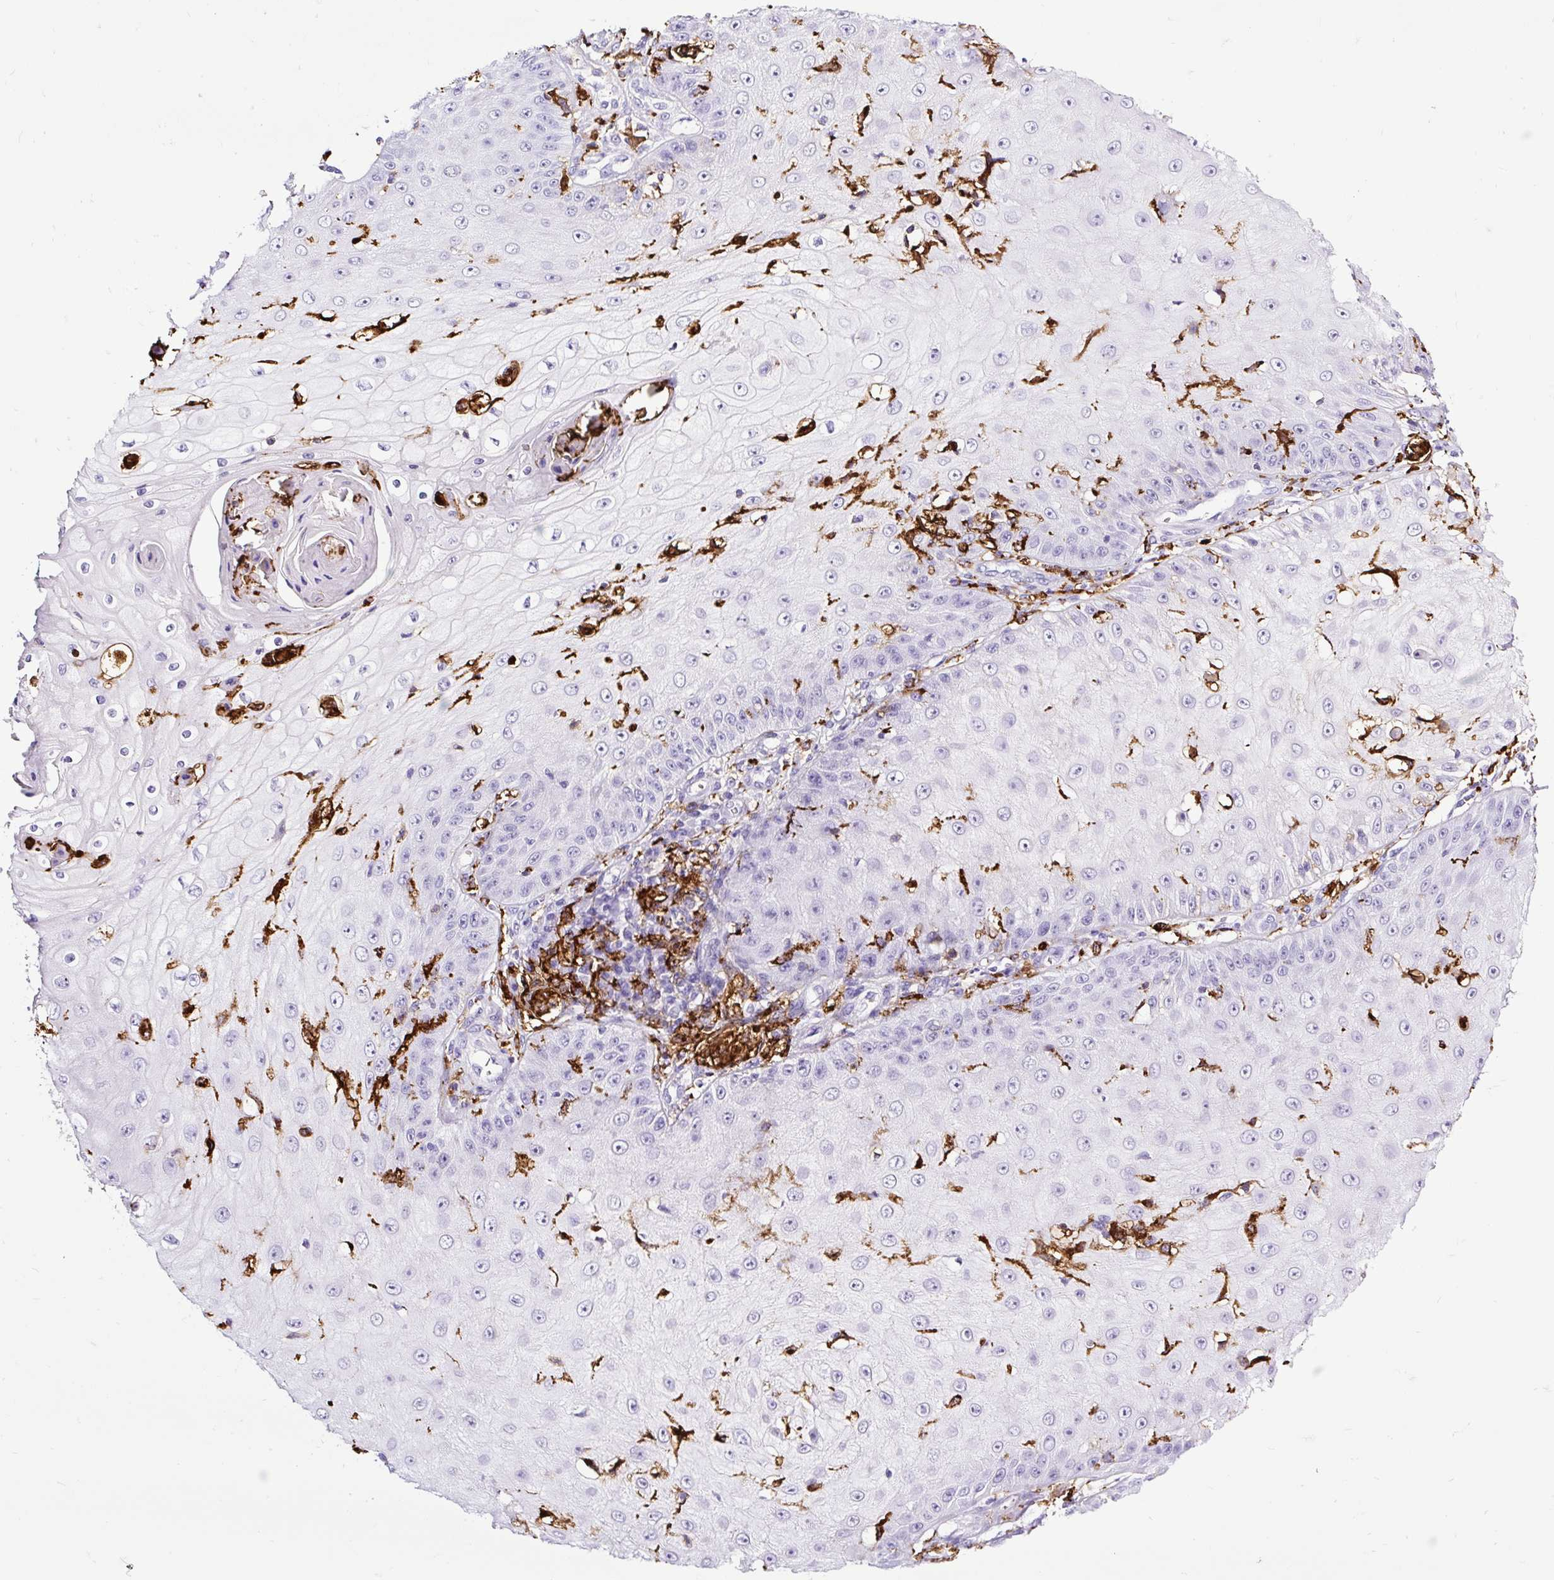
{"staining": {"intensity": "negative", "quantity": "none", "location": "none"}, "tissue": "skin cancer", "cell_type": "Tumor cells", "image_type": "cancer", "snomed": [{"axis": "morphology", "description": "Squamous cell carcinoma, NOS"}, {"axis": "topography", "description": "Skin"}], "caption": "Immunohistochemical staining of human skin cancer (squamous cell carcinoma) displays no significant staining in tumor cells.", "gene": "HLA-DRA", "patient": {"sex": "male", "age": 70}}